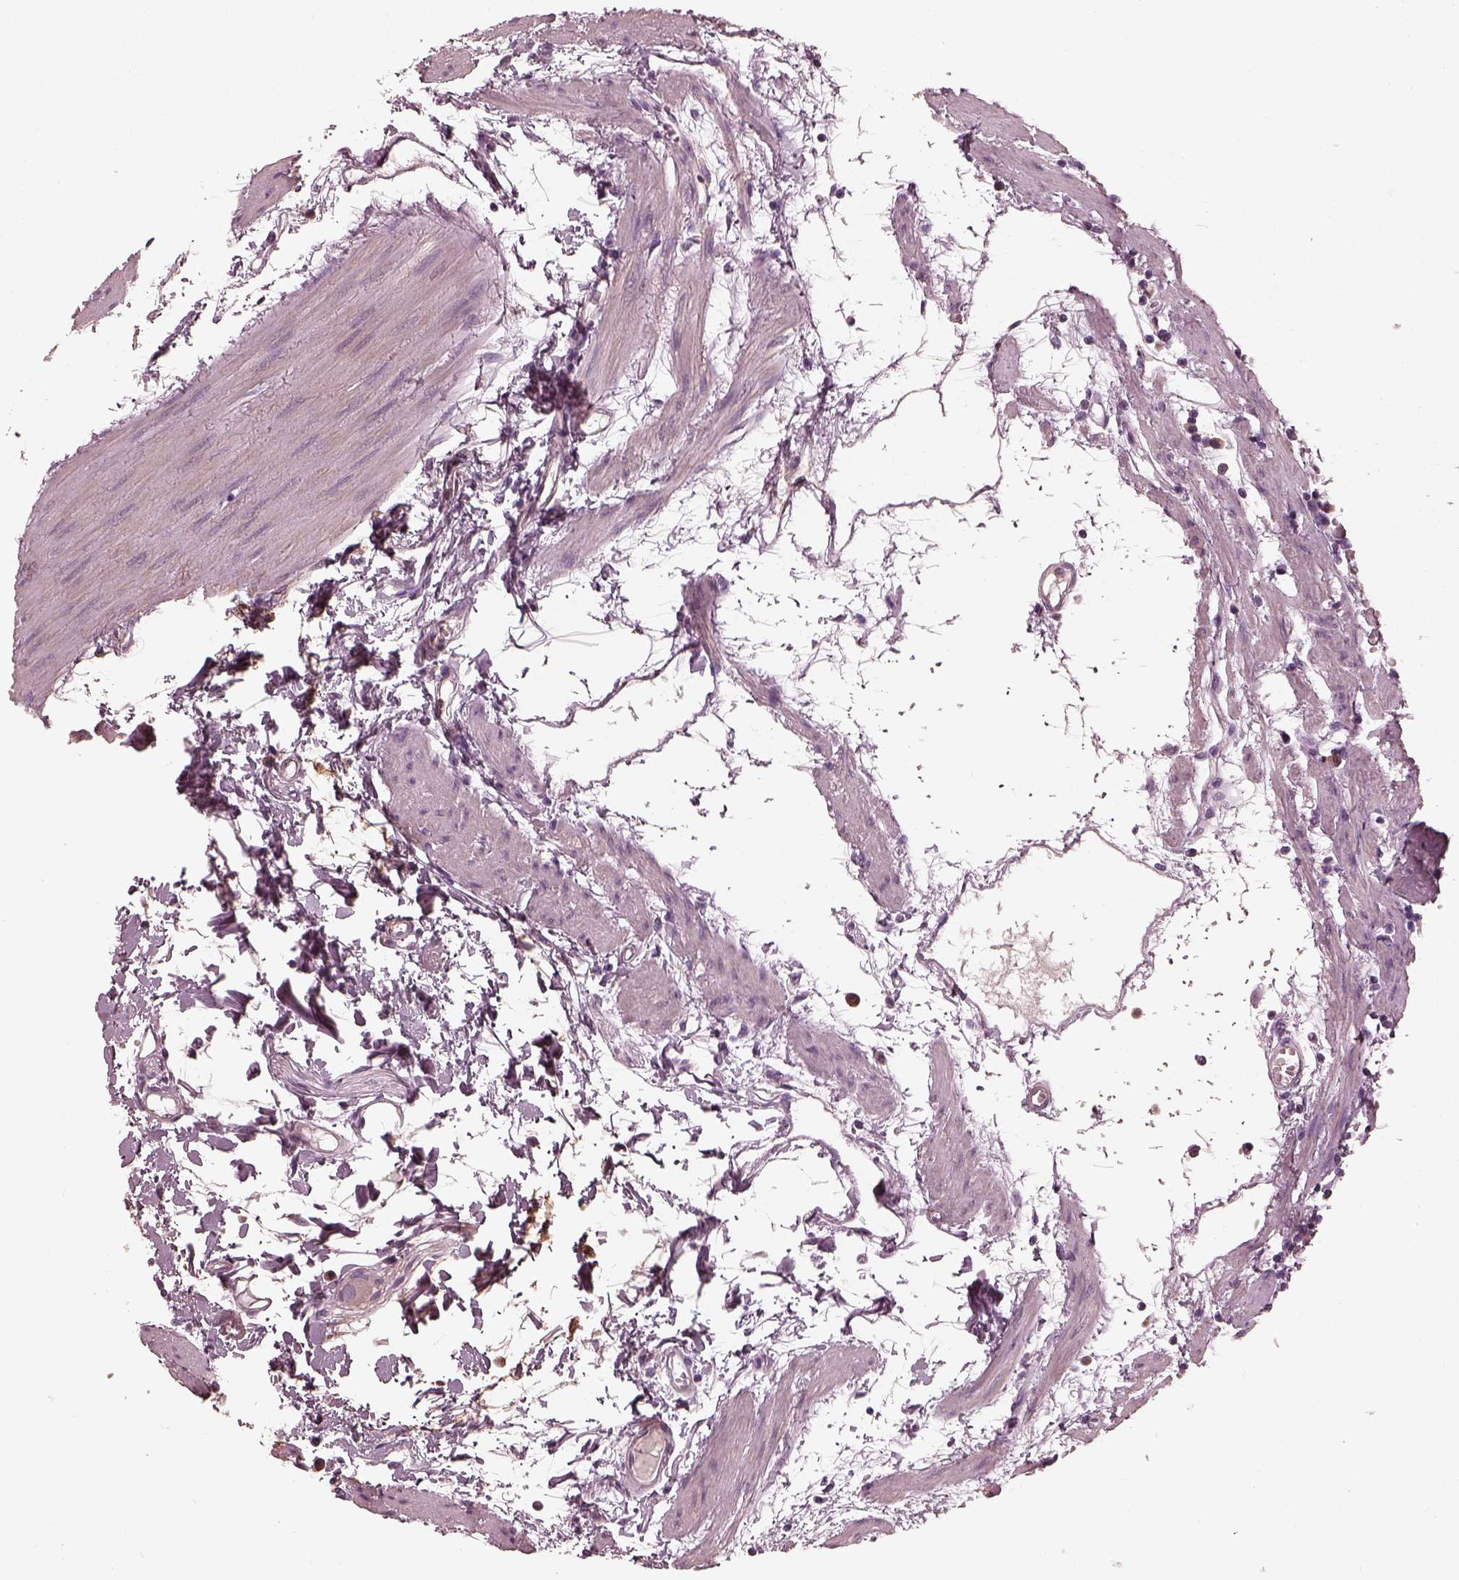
{"staining": {"intensity": "negative", "quantity": "none", "location": "none"}, "tissue": "stomach", "cell_type": "Glandular cells", "image_type": "normal", "snomed": [{"axis": "morphology", "description": "Normal tissue, NOS"}, {"axis": "topography", "description": "Stomach"}], "caption": "A high-resolution photomicrograph shows immunohistochemistry staining of normal stomach, which shows no significant expression in glandular cells.", "gene": "OPTC", "patient": {"sex": "male", "age": 55}}